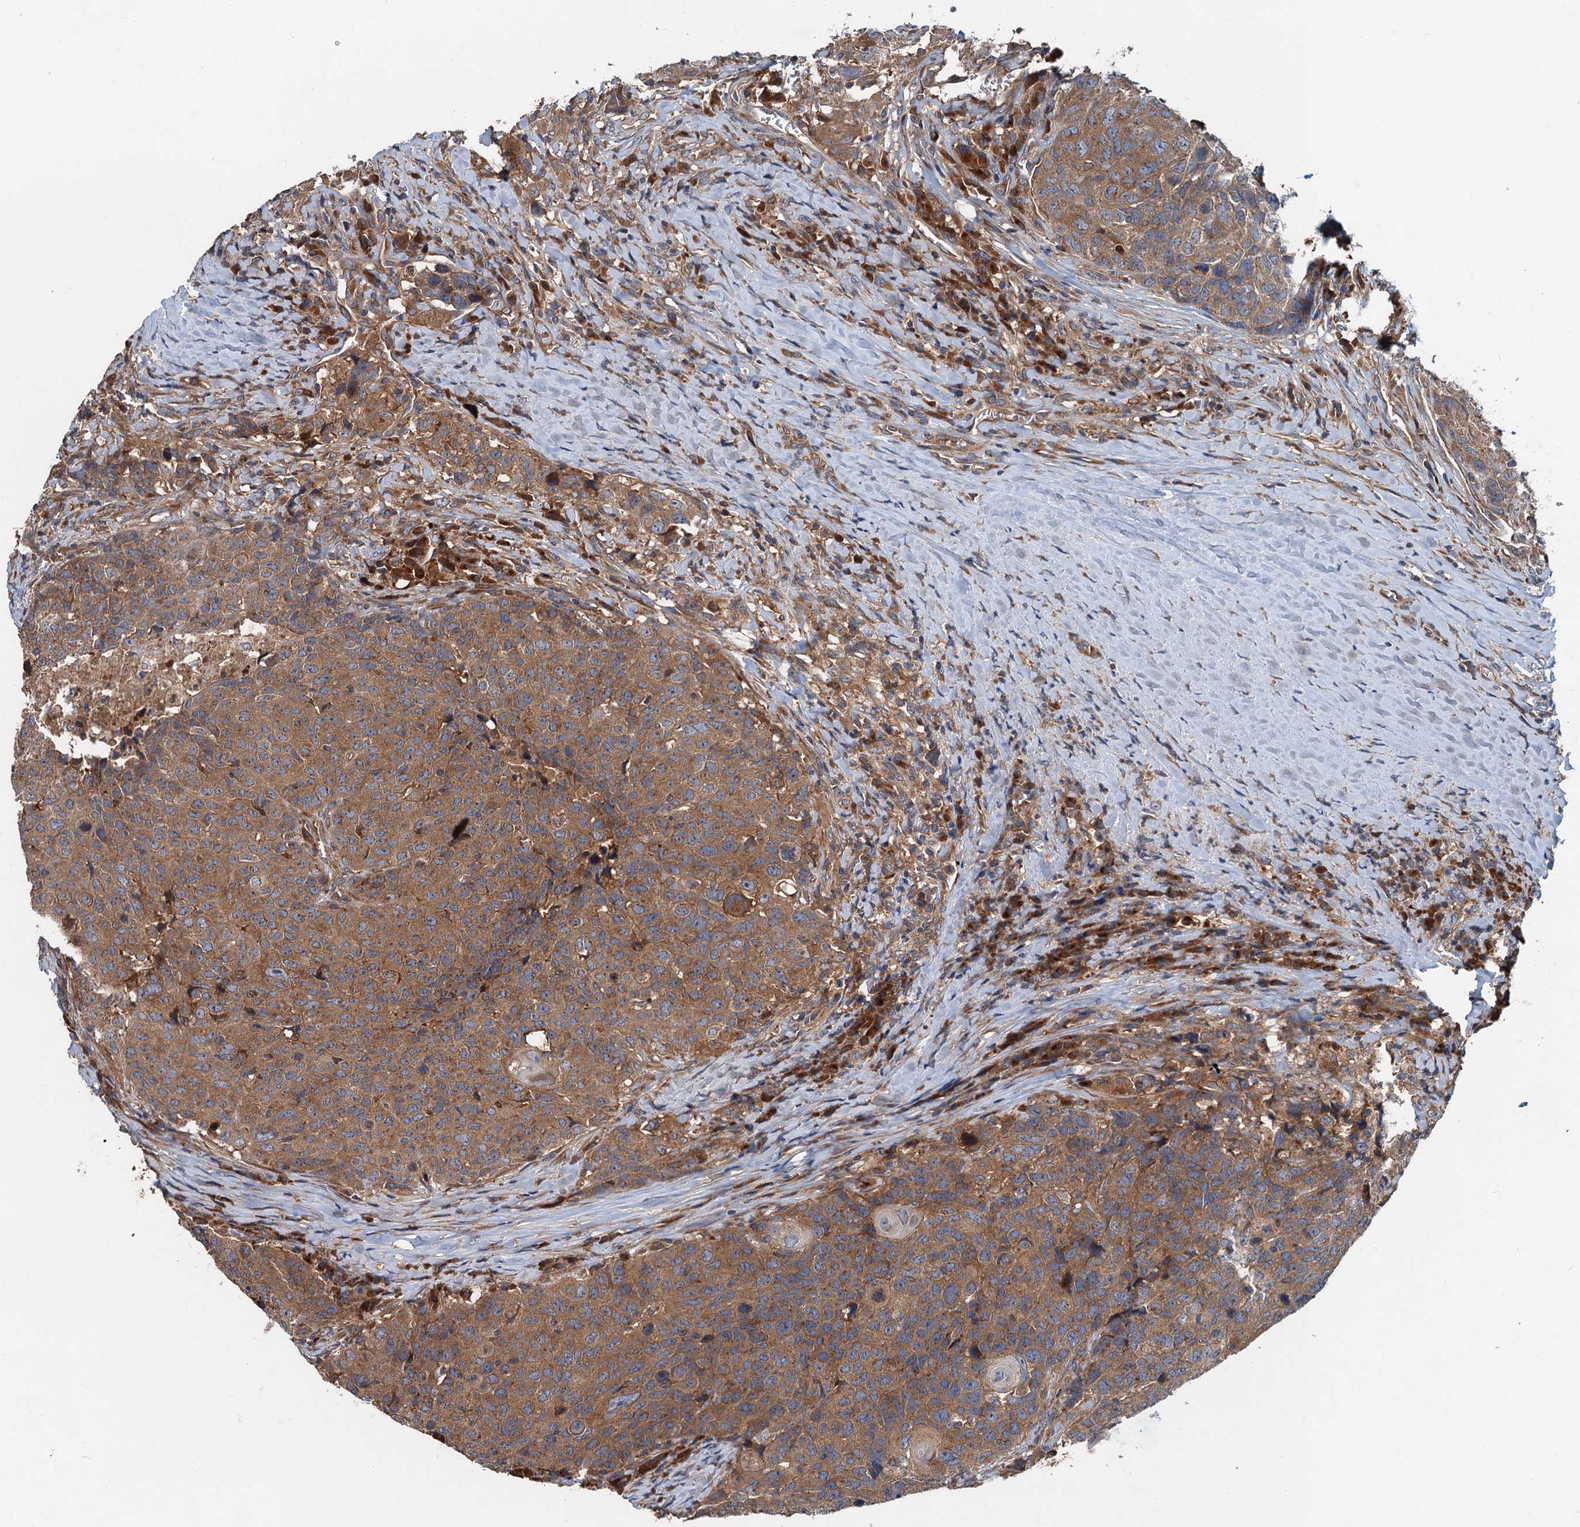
{"staining": {"intensity": "moderate", "quantity": ">75%", "location": "cytoplasmic/membranous"}, "tissue": "head and neck cancer", "cell_type": "Tumor cells", "image_type": "cancer", "snomed": [{"axis": "morphology", "description": "Squamous cell carcinoma, NOS"}, {"axis": "topography", "description": "Head-Neck"}], "caption": "Immunohistochemistry (IHC) histopathology image of neoplastic tissue: head and neck cancer stained using IHC reveals medium levels of moderate protein expression localized specifically in the cytoplasmic/membranous of tumor cells, appearing as a cytoplasmic/membranous brown color.", "gene": "COG3", "patient": {"sex": "male", "age": 66}}